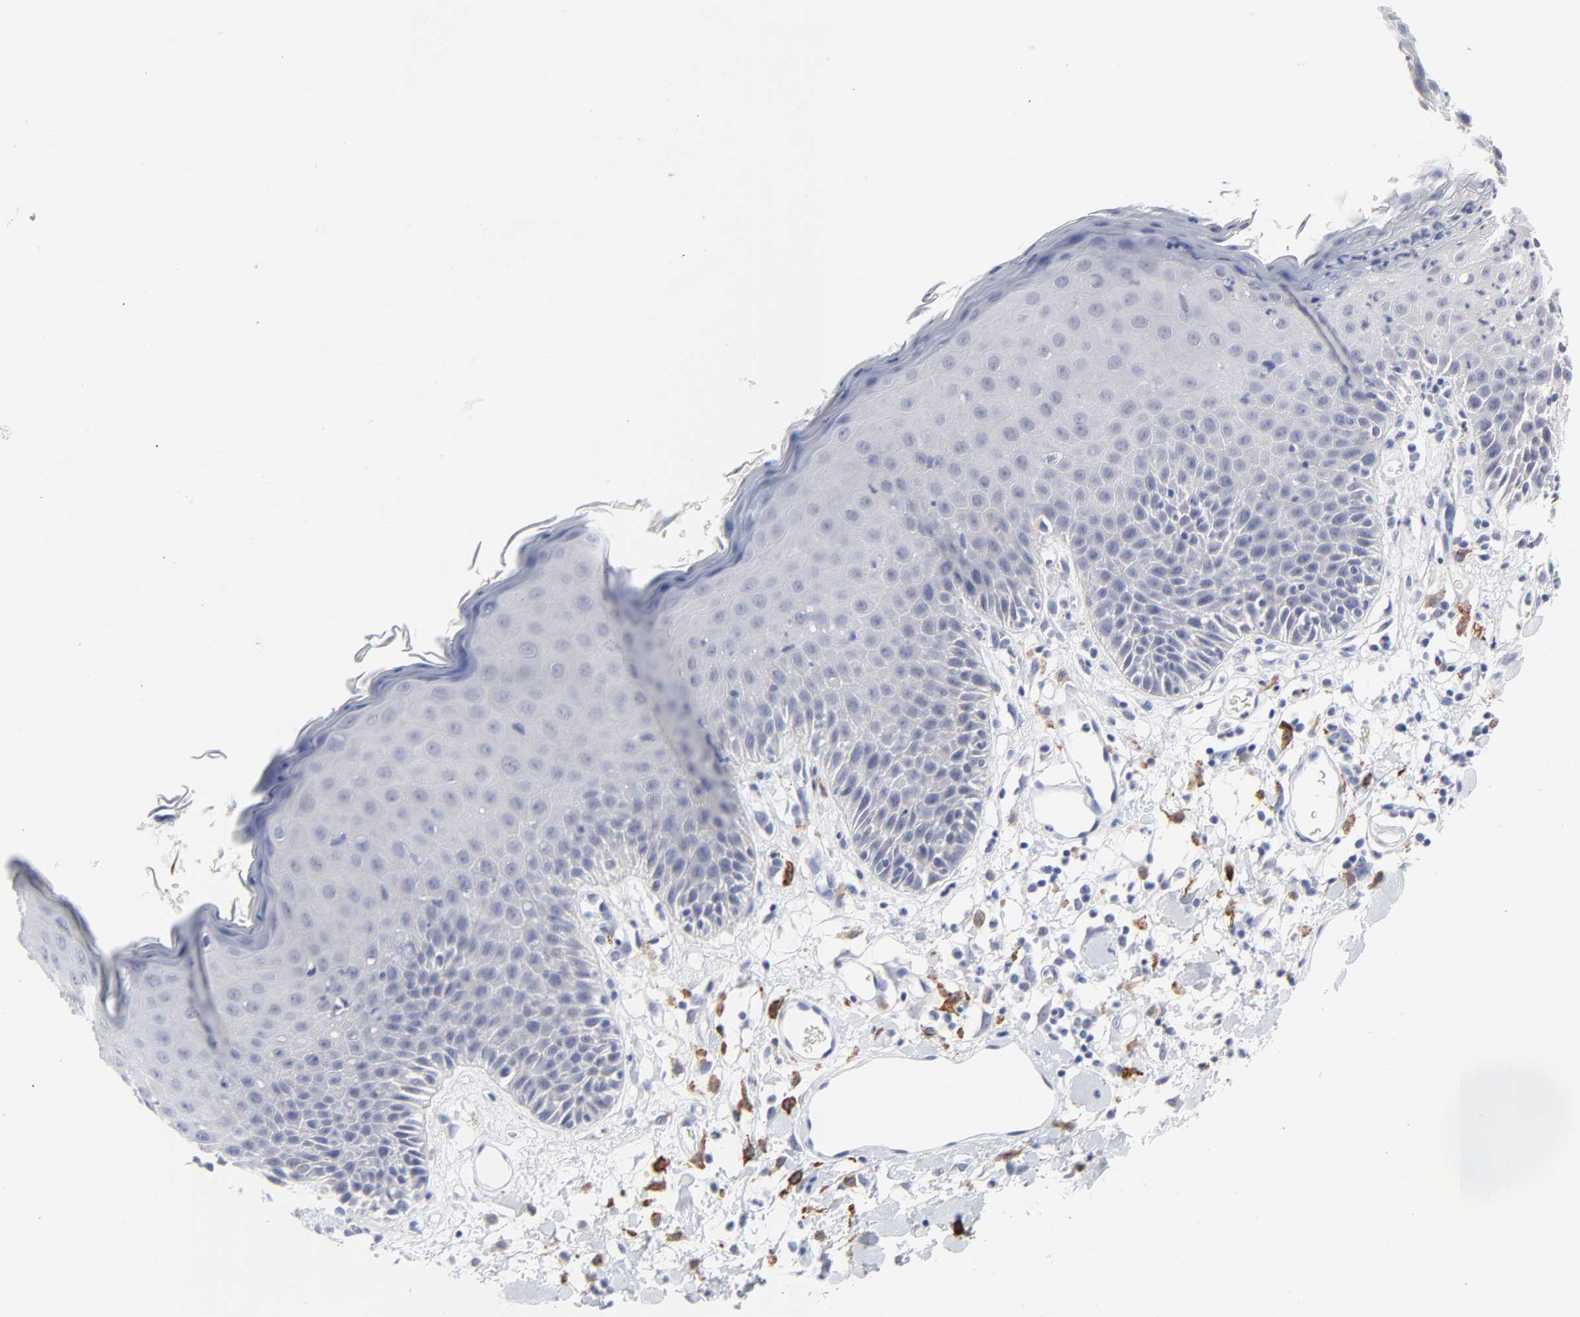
{"staining": {"intensity": "negative", "quantity": "none", "location": "none"}, "tissue": "skin", "cell_type": "Epidermal cells", "image_type": "normal", "snomed": [{"axis": "morphology", "description": "Normal tissue, NOS"}, {"axis": "topography", "description": "Vulva"}, {"axis": "topography", "description": "Peripheral nerve tissue"}], "caption": "A high-resolution photomicrograph shows IHC staining of unremarkable skin, which demonstrates no significant staining in epidermal cells. (DAB (3,3'-diaminobenzidine) immunohistochemistry (IHC), high magnification).", "gene": "CLEC4G", "patient": {"sex": "female", "age": 68}}